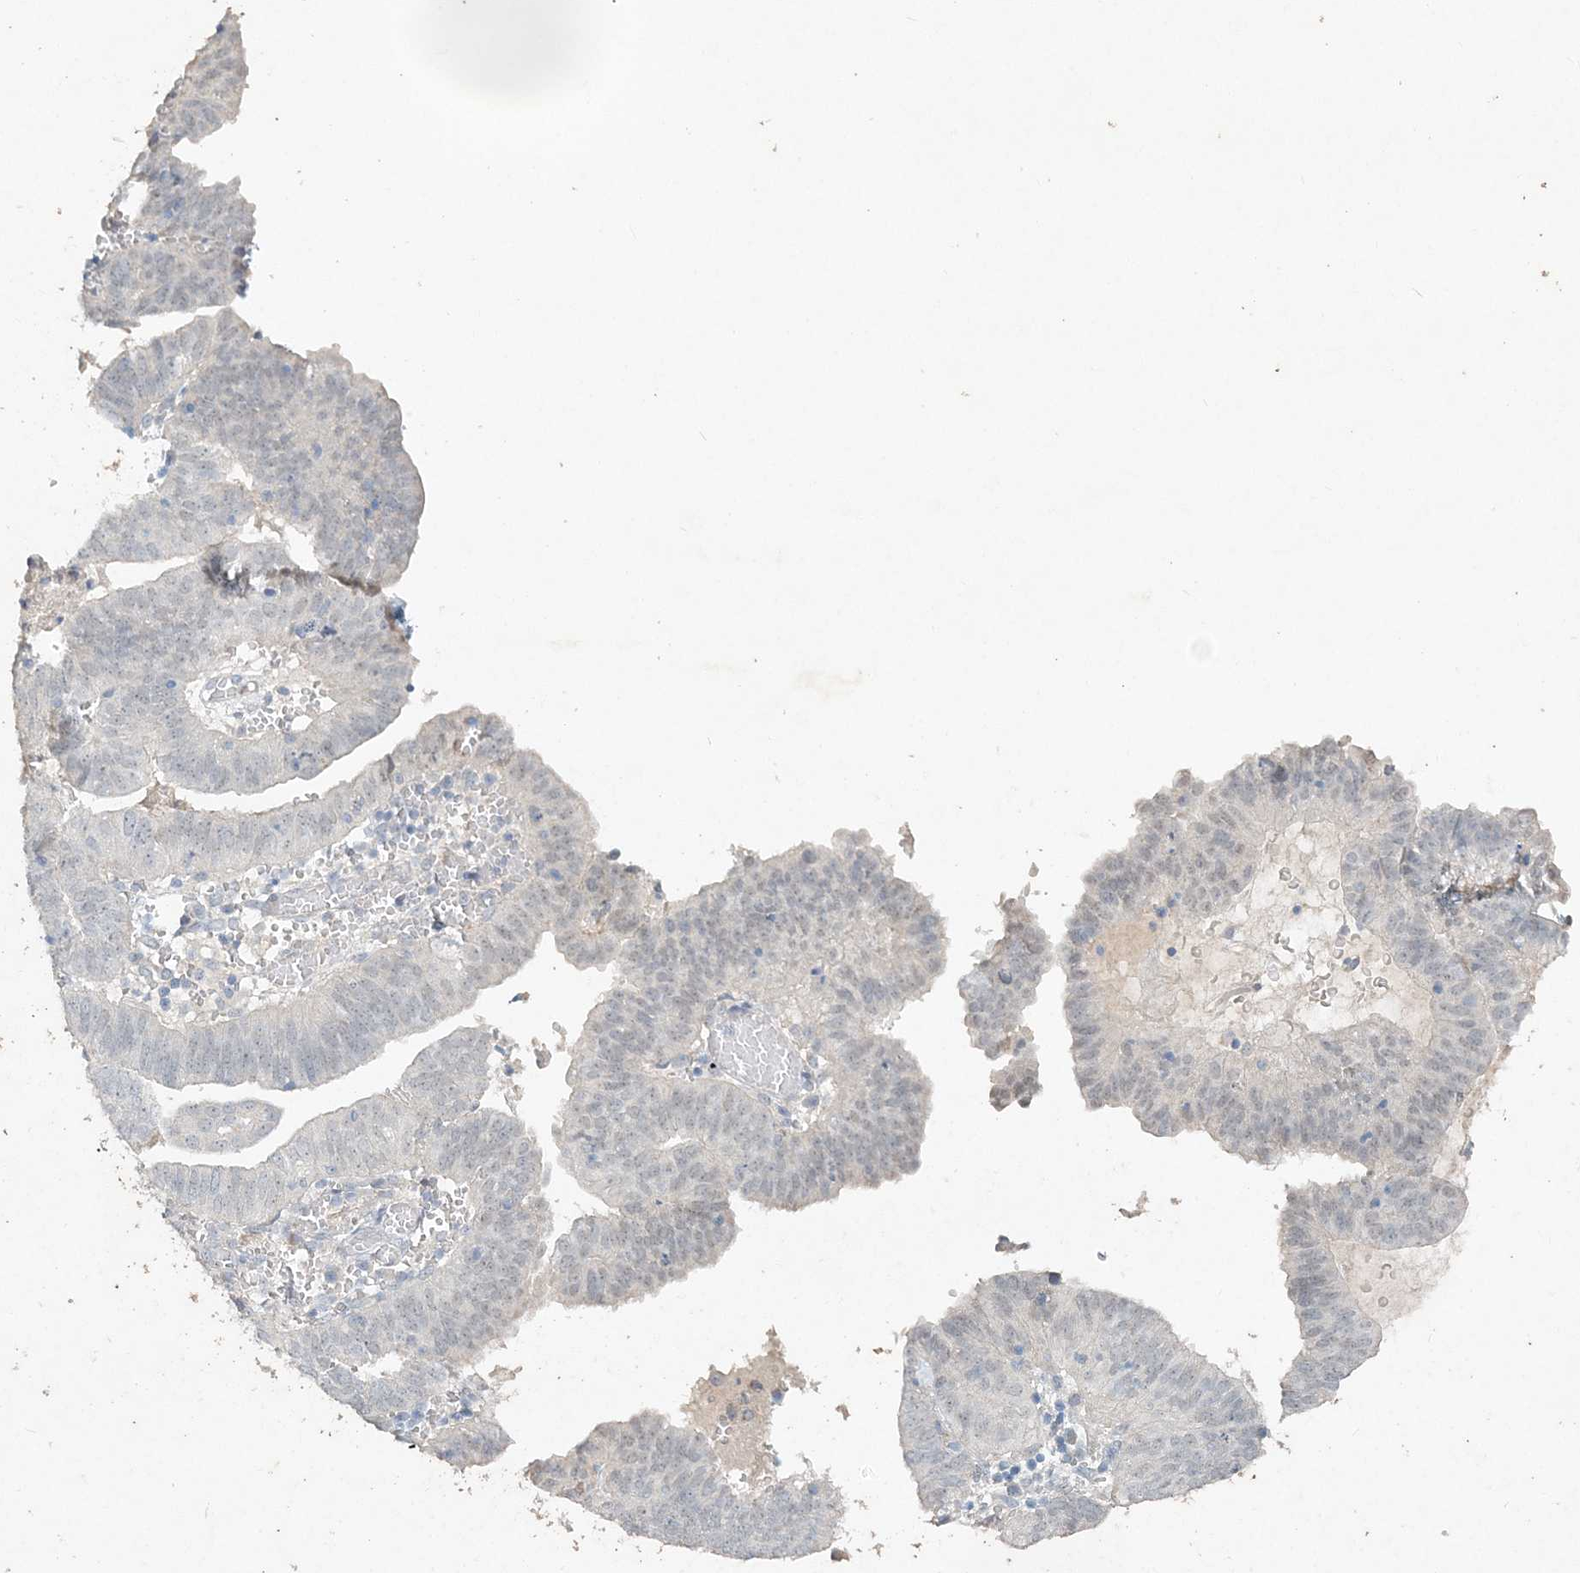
{"staining": {"intensity": "negative", "quantity": "none", "location": "none"}, "tissue": "endometrial cancer", "cell_type": "Tumor cells", "image_type": "cancer", "snomed": [{"axis": "morphology", "description": "Adenocarcinoma, NOS"}, {"axis": "topography", "description": "Uterus"}], "caption": "Tumor cells show no significant staining in endometrial cancer (adenocarcinoma).", "gene": "DNAH5", "patient": {"sex": "female", "age": 77}}